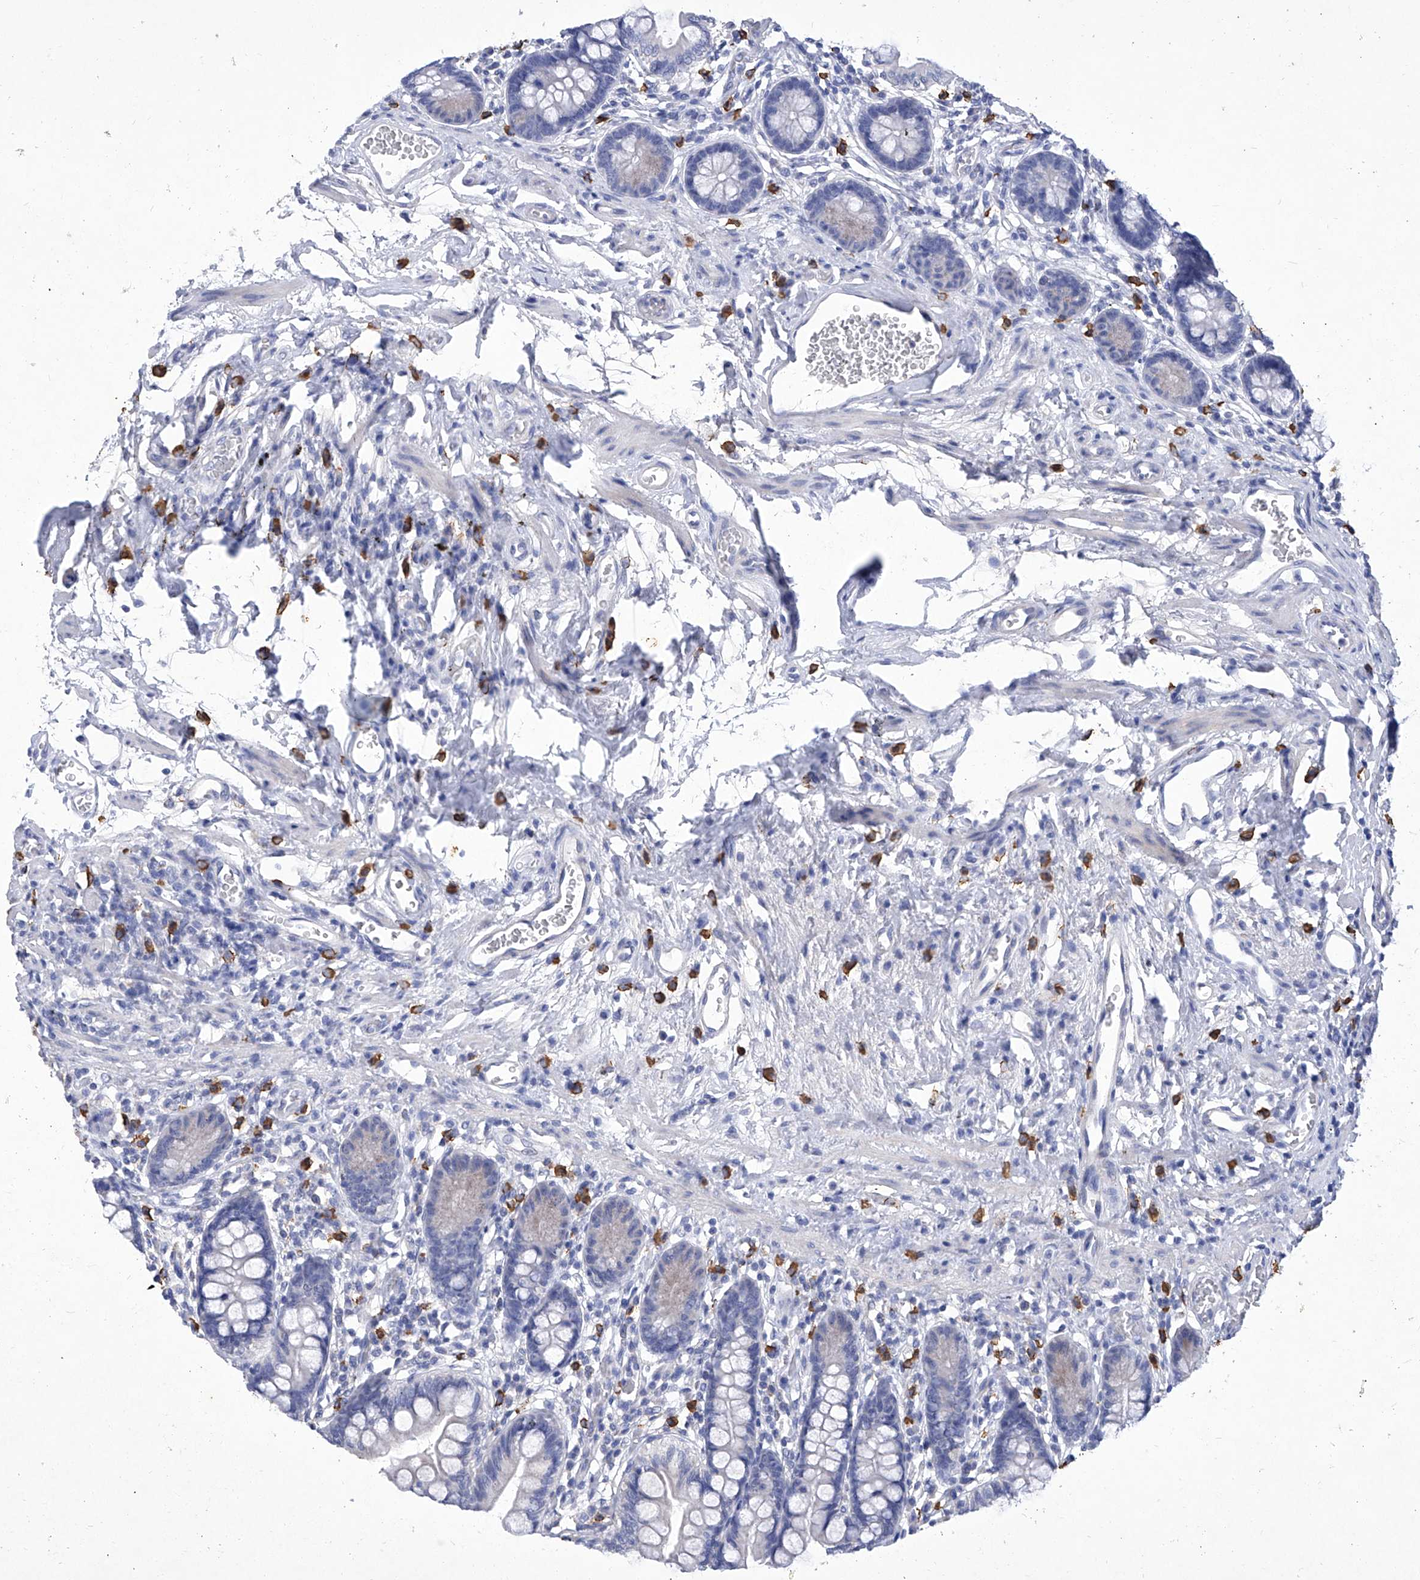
{"staining": {"intensity": "negative", "quantity": "none", "location": "none"}, "tissue": "small intestine", "cell_type": "Glandular cells", "image_type": "normal", "snomed": [{"axis": "morphology", "description": "Normal tissue, NOS"}, {"axis": "topography", "description": "Small intestine"}], "caption": "DAB (3,3'-diaminobenzidine) immunohistochemical staining of benign human small intestine exhibits no significant positivity in glandular cells. (Stains: DAB (3,3'-diaminobenzidine) immunohistochemistry (IHC) with hematoxylin counter stain, Microscopy: brightfield microscopy at high magnification).", "gene": "IFNL2", "patient": {"sex": "male", "age": 52}}